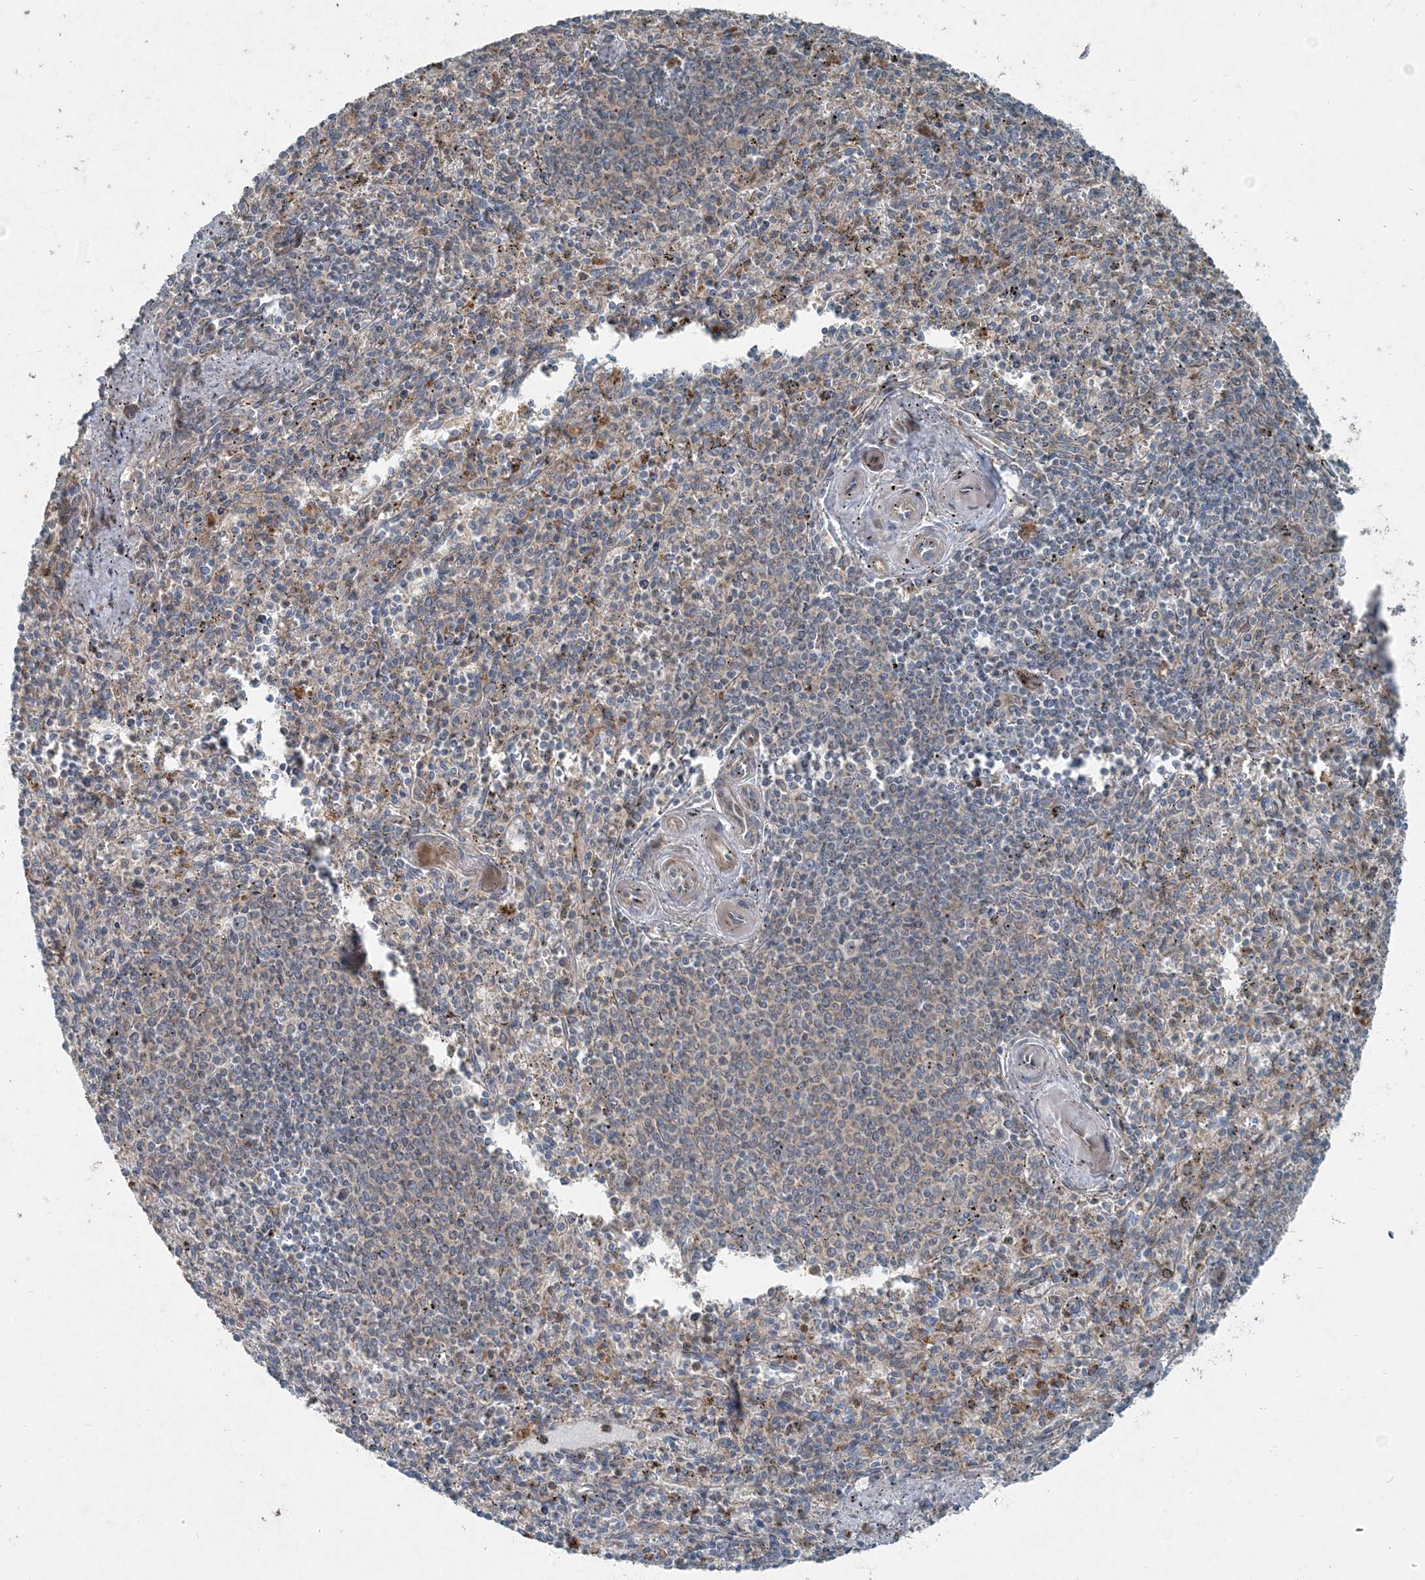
{"staining": {"intensity": "negative", "quantity": "none", "location": "none"}, "tissue": "spleen", "cell_type": "Cells in red pulp", "image_type": "normal", "snomed": [{"axis": "morphology", "description": "Normal tissue, NOS"}, {"axis": "topography", "description": "Spleen"}], "caption": "IHC image of benign human spleen stained for a protein (brown), which reveals no staining in cells in red pulp. (Stains: DAB (3,3'-diaminobenzidine) IHC with hematoxylin counter stain, Microscopy: brightfield microscopy at high magnification).", "gene": "INTU", "patient": {"sex": "male", "age": 72}}